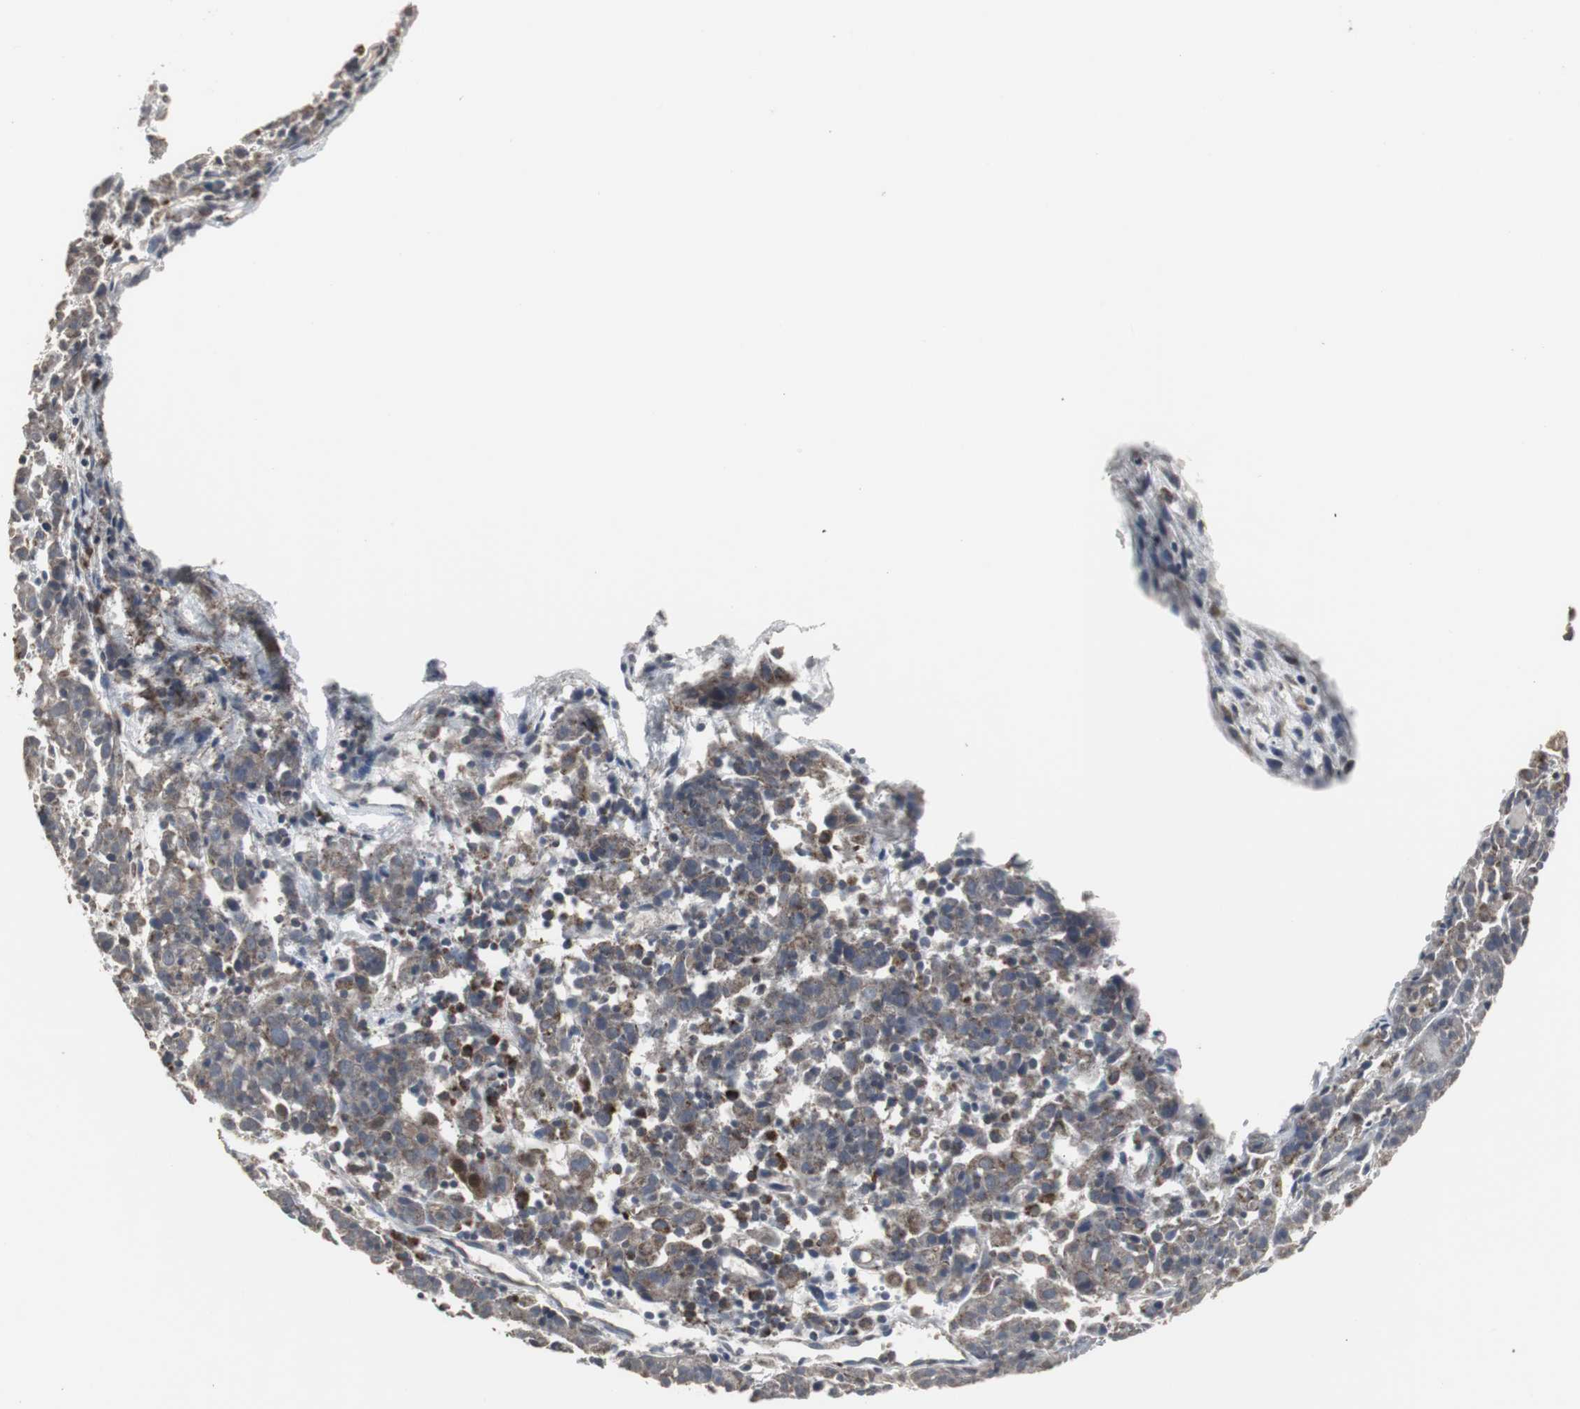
{"staining": {"intensity": "weak", "quantity": ">75%", "location": "cytoplasmic/membranous"}, "tissue": "cervical cancer", "cell_type": "Tumor cells", "image_type": "cancer", "snomed": [{"axis": "morphology", "description": "Normal tissue, NOS"}, {"axis": "morphology", "description": "Squamous cell carcinoma, NOS"}, {"axis": "topography", "description": "Cervix"}], "caption": "Immunohistochemistry (IHC) micrograph of neoplastic tissue: human cervical cancer stained using immunohistochemistry (IHC) exhibits low levels of weak protein expression localized specifically in the cytoplasmic/membranous of tumor cells, appearing as a cytoplasmic/membranous brown color.", "gene": "ACAA1", "patient": {"sex": "female", "age": 67}}